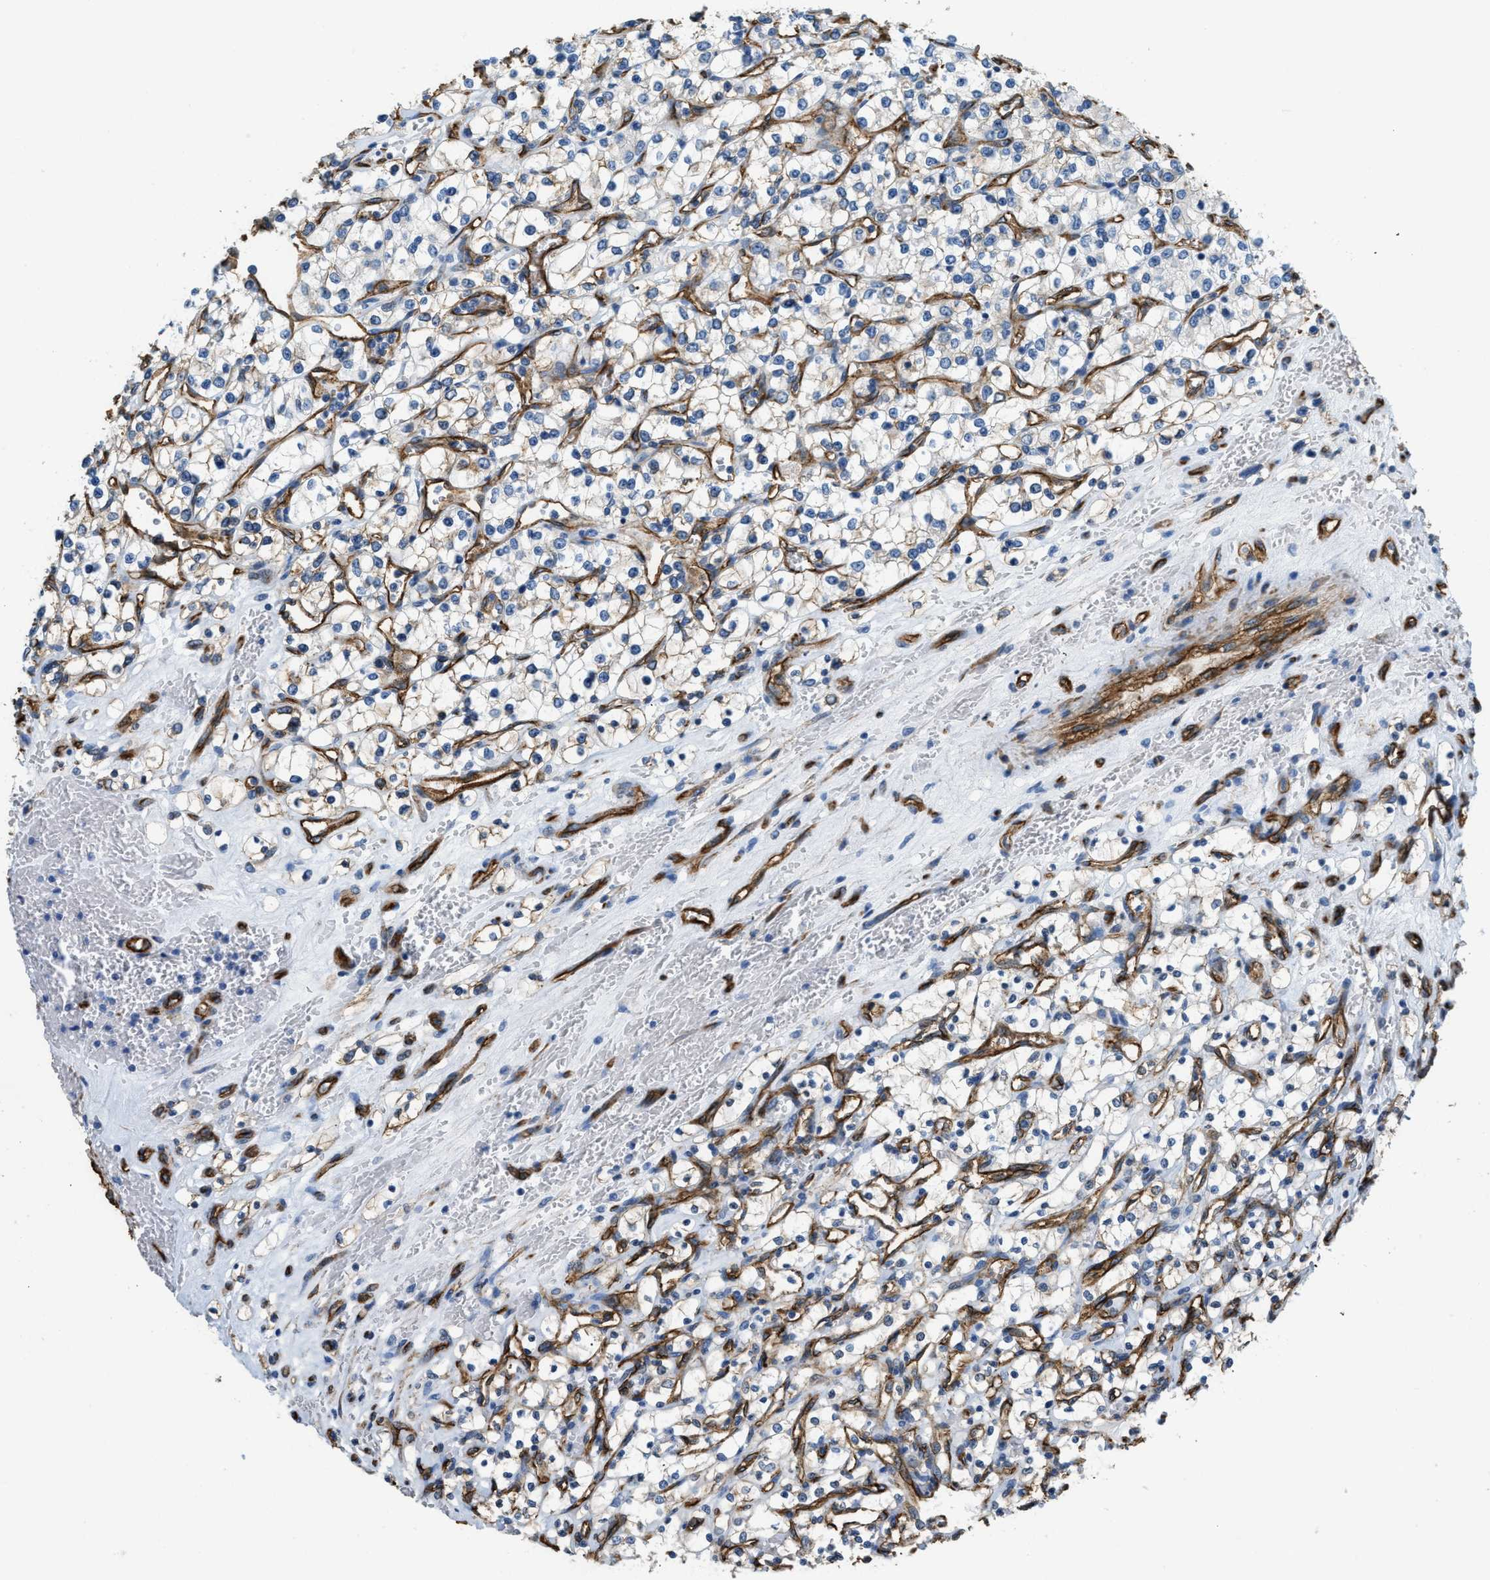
{"staining": {"intensity": "weak", "quantity": "<25%", "location": "cytoplasmic/membranous"}, "tissue": "renal cancer", "cell_type": "Tumor cells", "image_type": "cancer", "snomed": [{"axis": "morphology", "description": "Adenocarcinoma, NOS"}, {"axis": "topography", "description": "Kidney"}], "caption": "Tumor cells show no significant positivity in renal cancer (adenocarcinoma).", "gene": "TMEM43", "patient": {"sex": "female", "age": 69}}